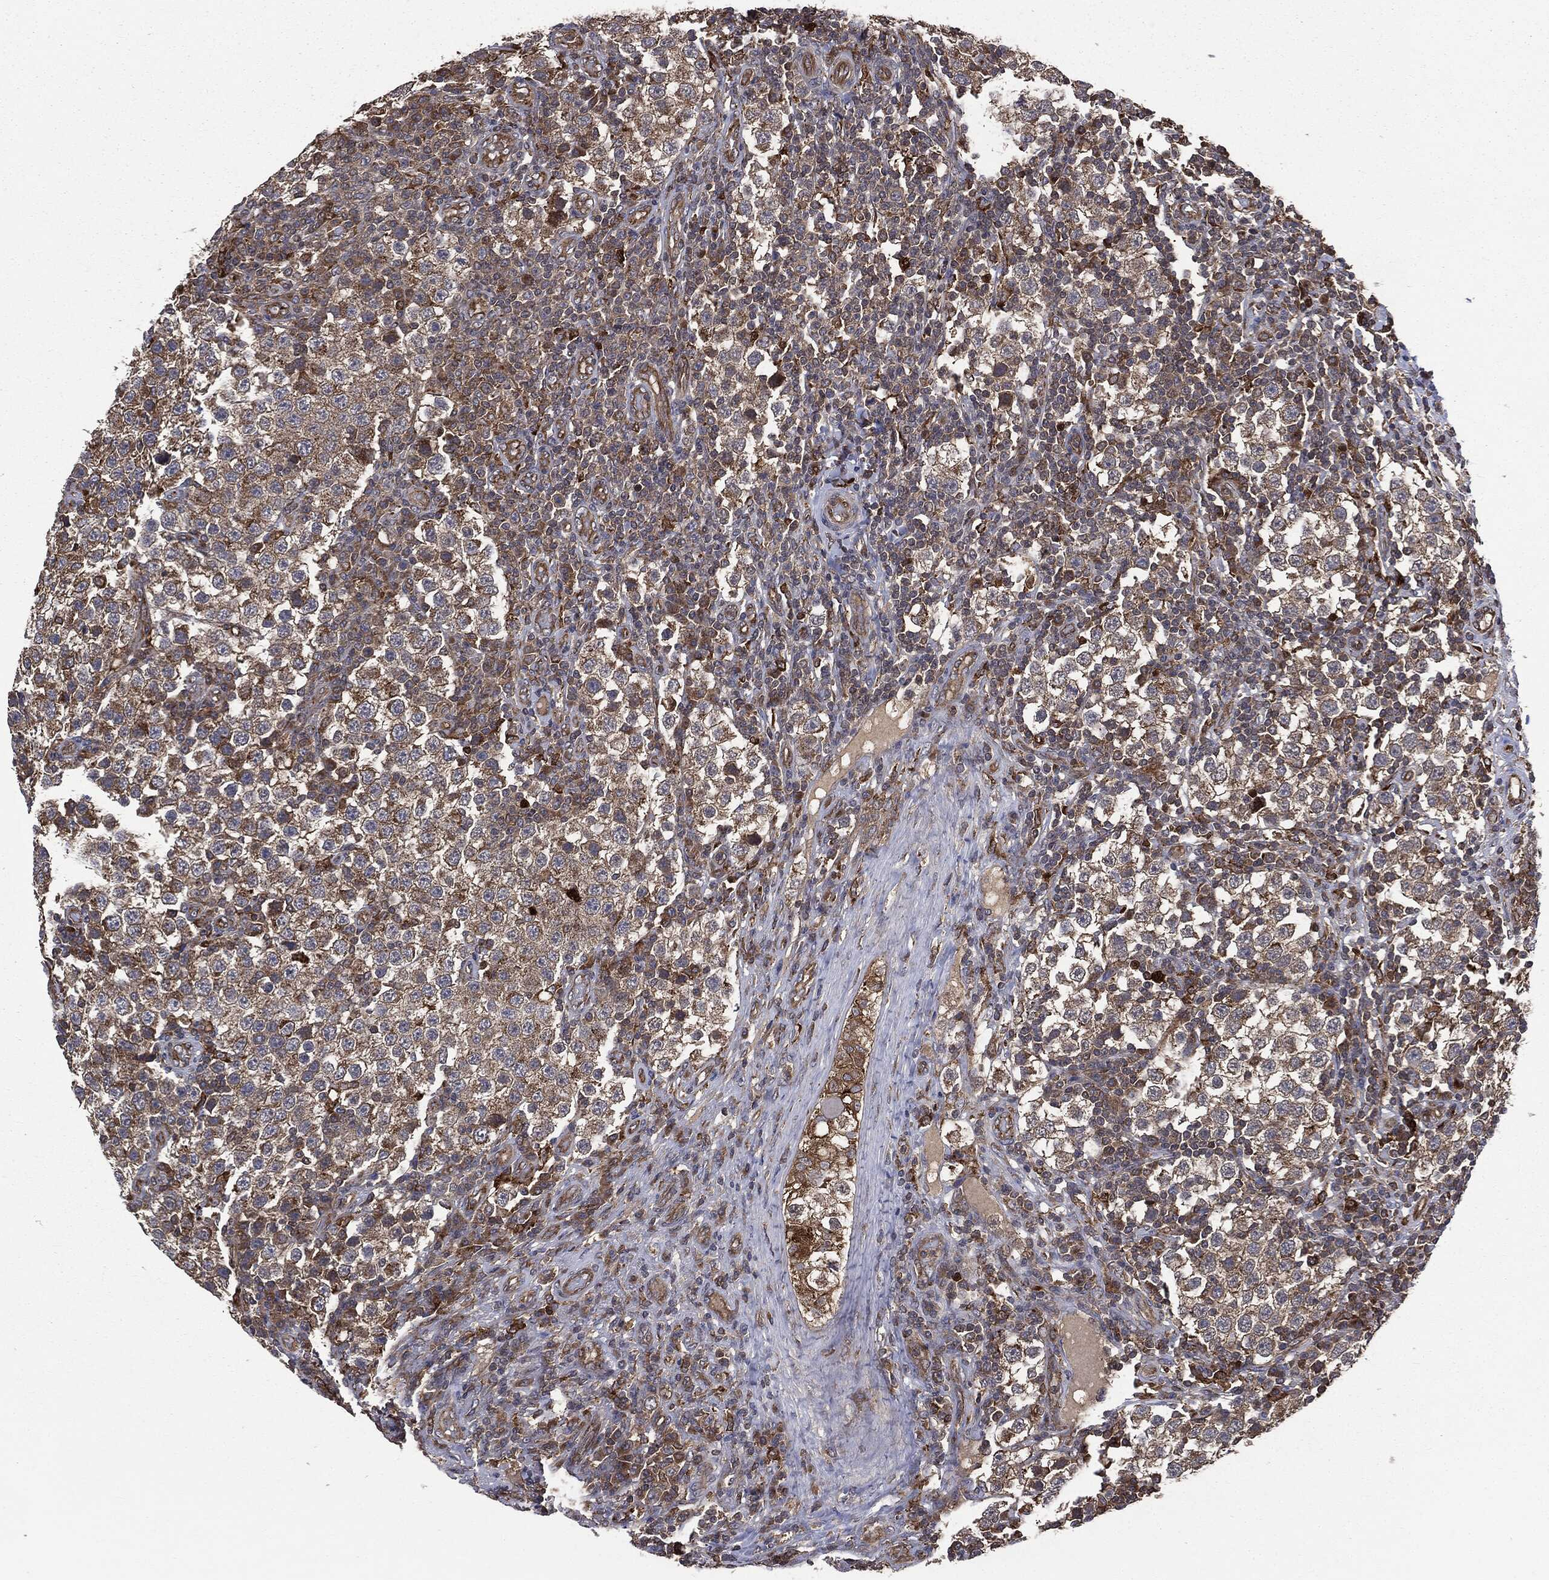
{"staining": {"intensity": "moderate", "quantity": ">75%", "location": "cytoplasmic/membranous"}, "tissue": "testis cancer", "cell_type": "Tumor cells", "image_type": "cancer", "snomed": [{"axis": "morphology", "description": "Seminoma, NOS"}, {"axis": "topography", "description": "Testis"}], "caption": "The micrograph shows immunohistochemical staining of testis cancer. There is moderate cytoplasmic/membranous staining is appreciated in approximately >75% of tumor cells. The protein is stained brown, and the nuclei are stained in blue (DAB IHC with brightfield microscopy, high magnification).", "gene": "PLOD3", "patient": {"sex": "male", "age": 34}}